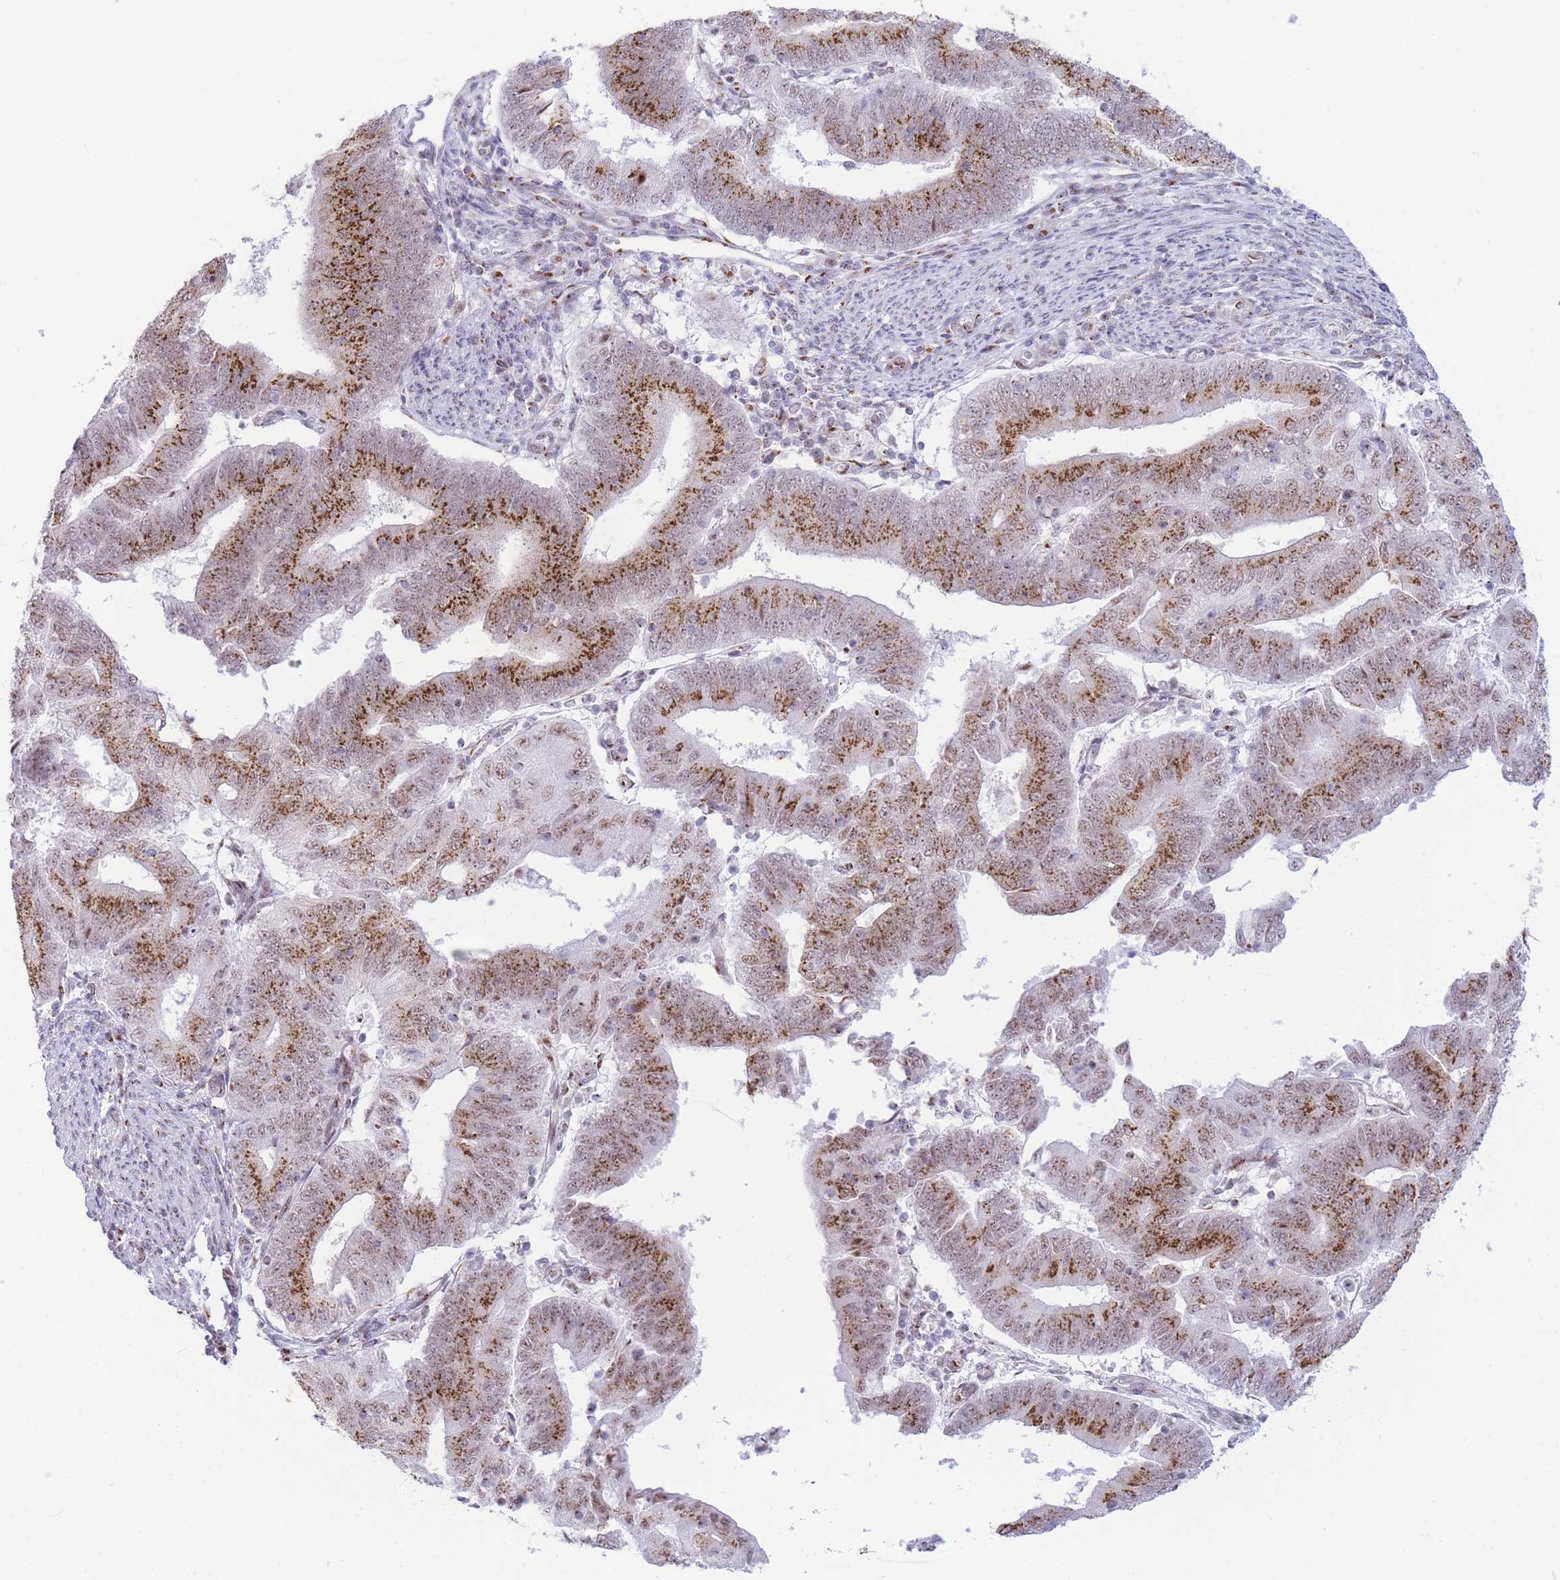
{"staining": {"intensity": "strong", "quantity": ">75%", "location": "cytoplasmic/membranous,nuclear"}, "tissue": "endometrial cancer", "cell_type": "Tumor cells", "image_type": "cancer", "snomed": [{"axis": "morphology", "description": "Adenocarcinoma, NOS"}, {"axis": "topography", "description": "Endometrium"}], "caption": "A photomicrograph showing strong cytoplasmic/membranous and nuclear expression in approximately >75% of tumor cells in adenocarcinoma (endometrial), as visualized by brown immunohistochemical staining.", "gene": "INO80C", "patient": {"sex": "female", "age": 70}}